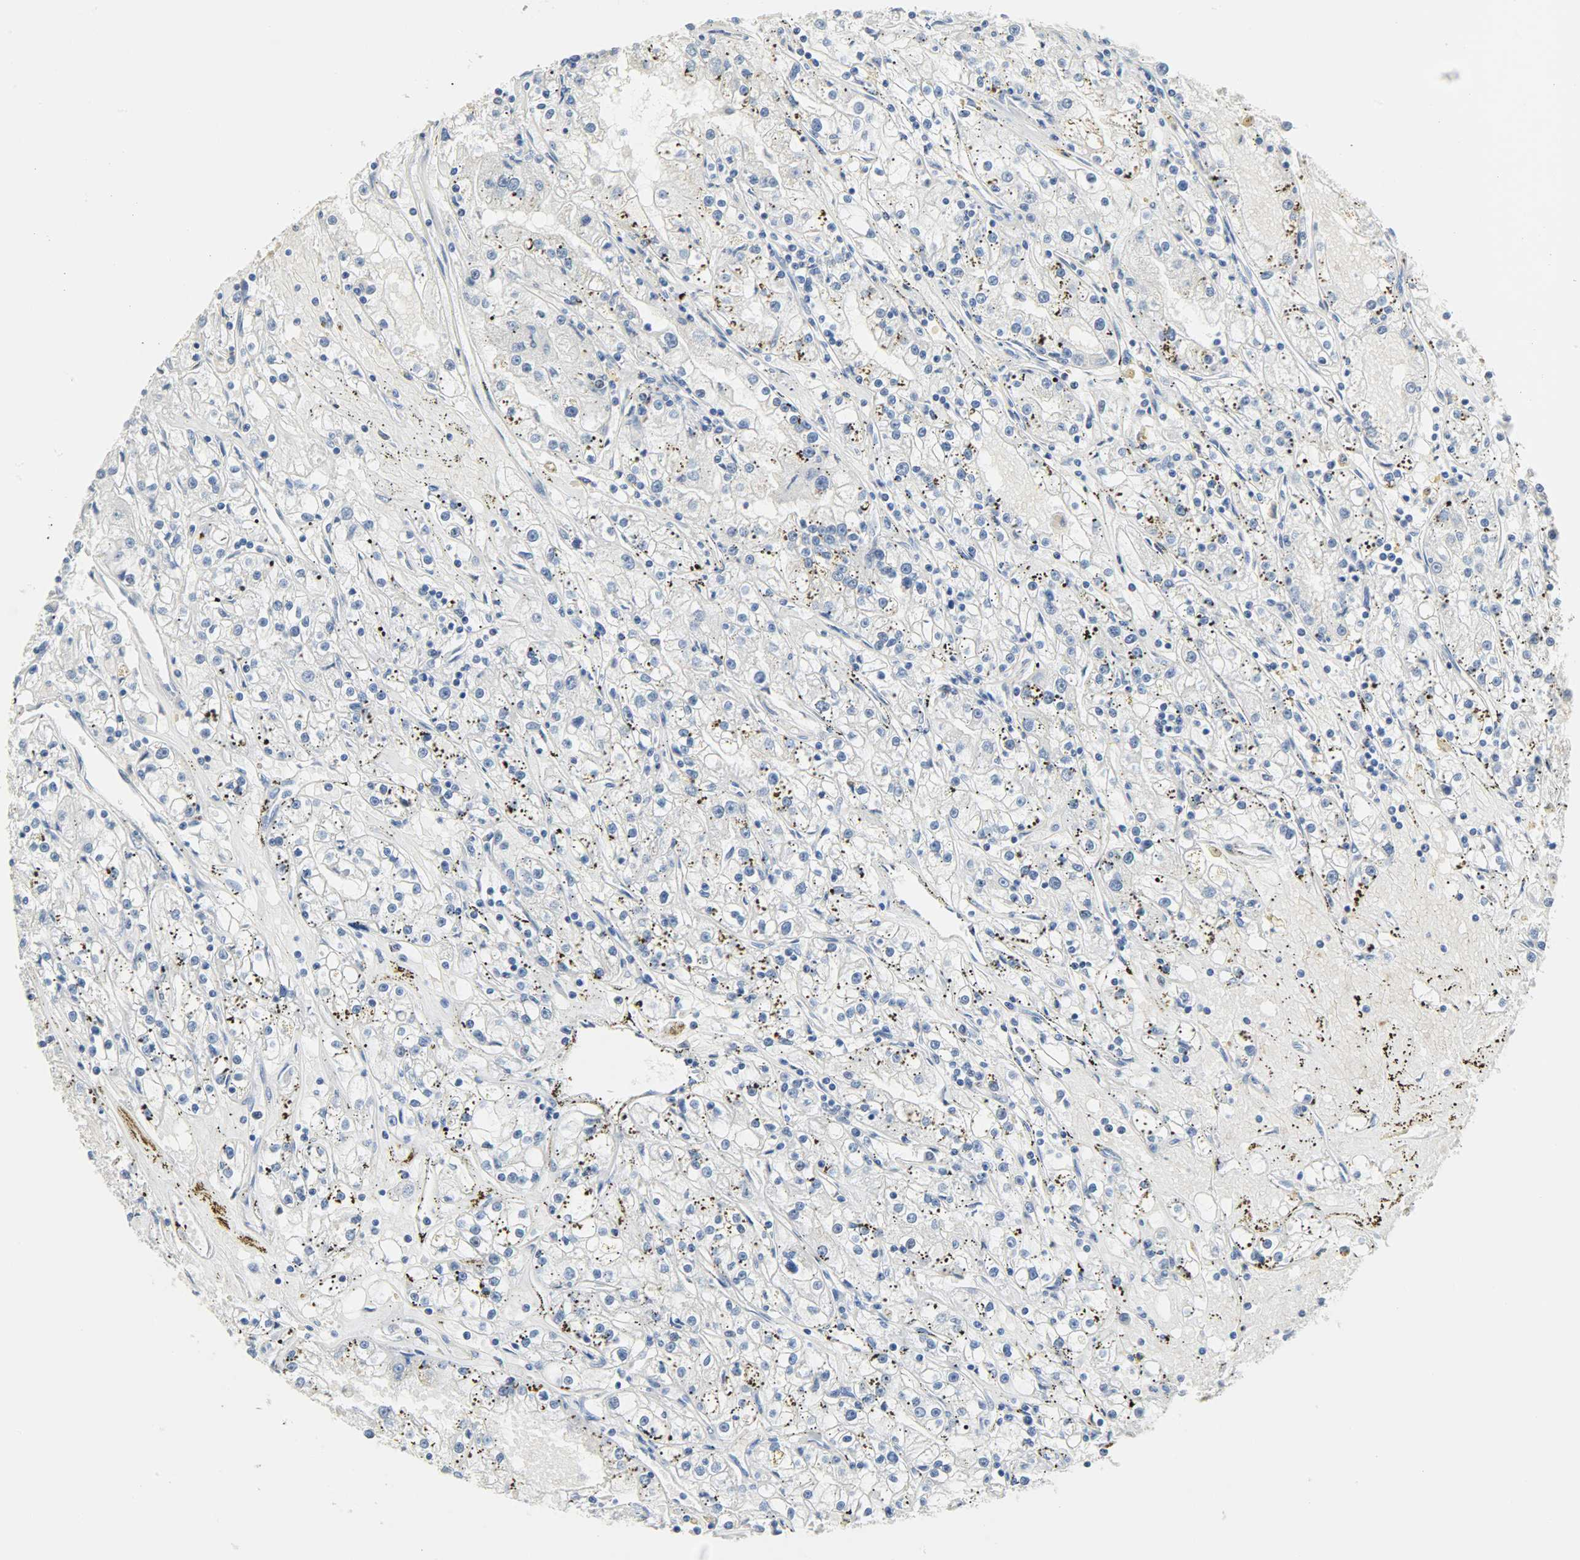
{"staining": {"intensity": "negative", "quantity": "none", "location": "none"}, "tissue": "renal cancer", "cell_type": "Tumor cells", "image_type": "cancer", "snomed": [{"axis": "morphology", "description": "Adenocarcinoma, NOS"}, {"axis": "topography", "description": "Kidney"}], "caption": "An immunohistochemistry photomicrograph of renal adenocarcinoma is shown. There is no staining in tumor cells of renal adenocarcinoma.", "gene": "CA3", "patient": {"sex": "male", "age": 56}}